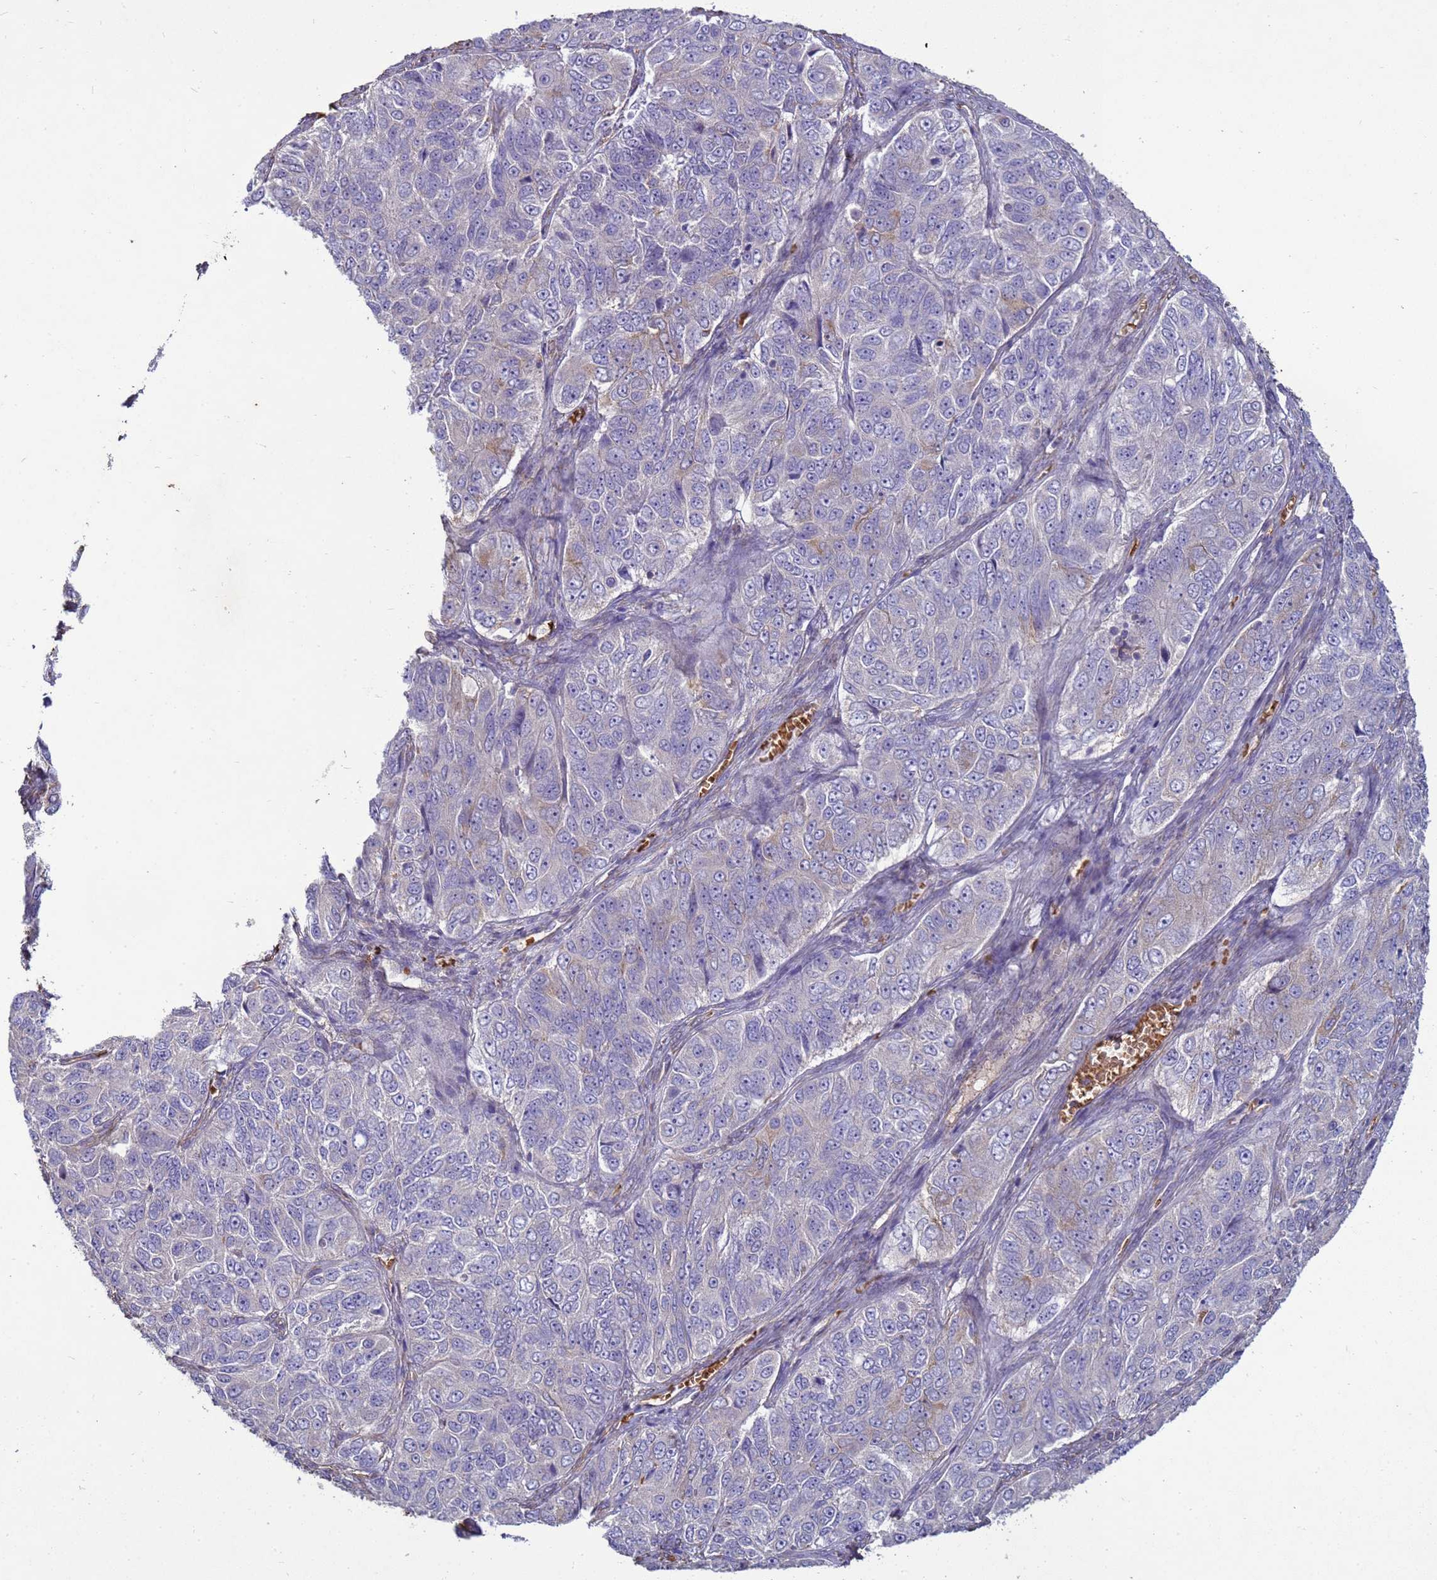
{"staining": {"intensity": "negative", "quantity": "none", "location": "none"}, "tissue": "ovarian cancer", "cell_type": "Tumor cells", "image_type": "cancer", "snomed": [{"axis": "morphology", "description": "Carcinoma, endometroid"}, {"axis": "topography", "description": "Ovary"}], "caption": "This is a photomicrograph of IHC staining of ovarian cancer (endometroid carcinoma), which shows no staining in tumor cells.", "gene": "SGIP1", "patient": {"sex": "female", "age": 51}}